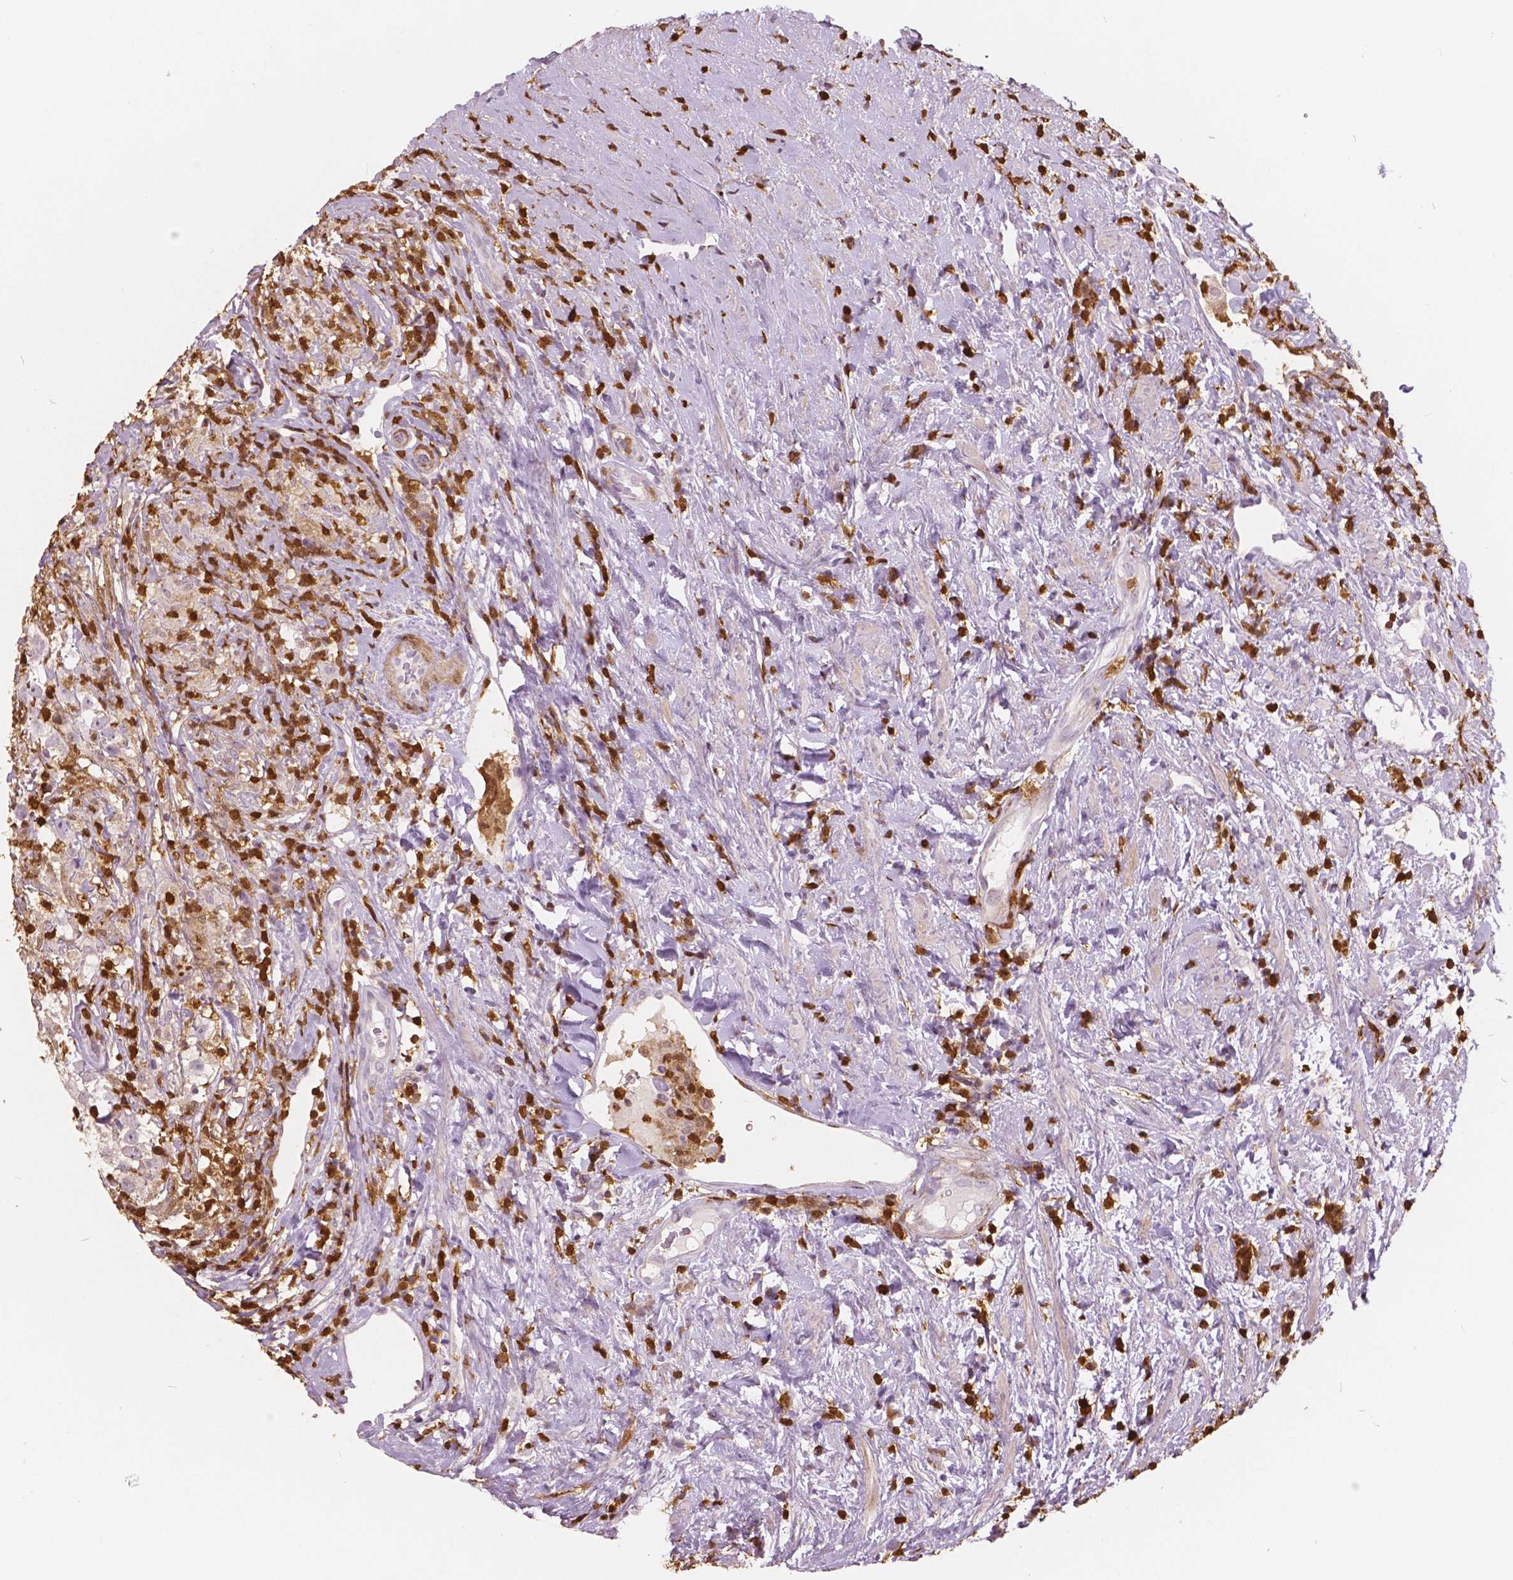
{"staining": {"intensity": "negative", "quantity": "none", "location": "none"}, "tissue": "testis cancer", "cell_type": "Tumor cells", "image_type": "cancer", "snomed": [{"axis": "morphology", "description": "Seminoma, NOS"}, {"axis": "topography", "description": "Testis"}], "caption": "A photomicrograph of testis seminoma stained for a protein demonstrates no brown staining in tumor cells.", "gene": "S100A4", "patient": {"sex": "male", "age": 46}}